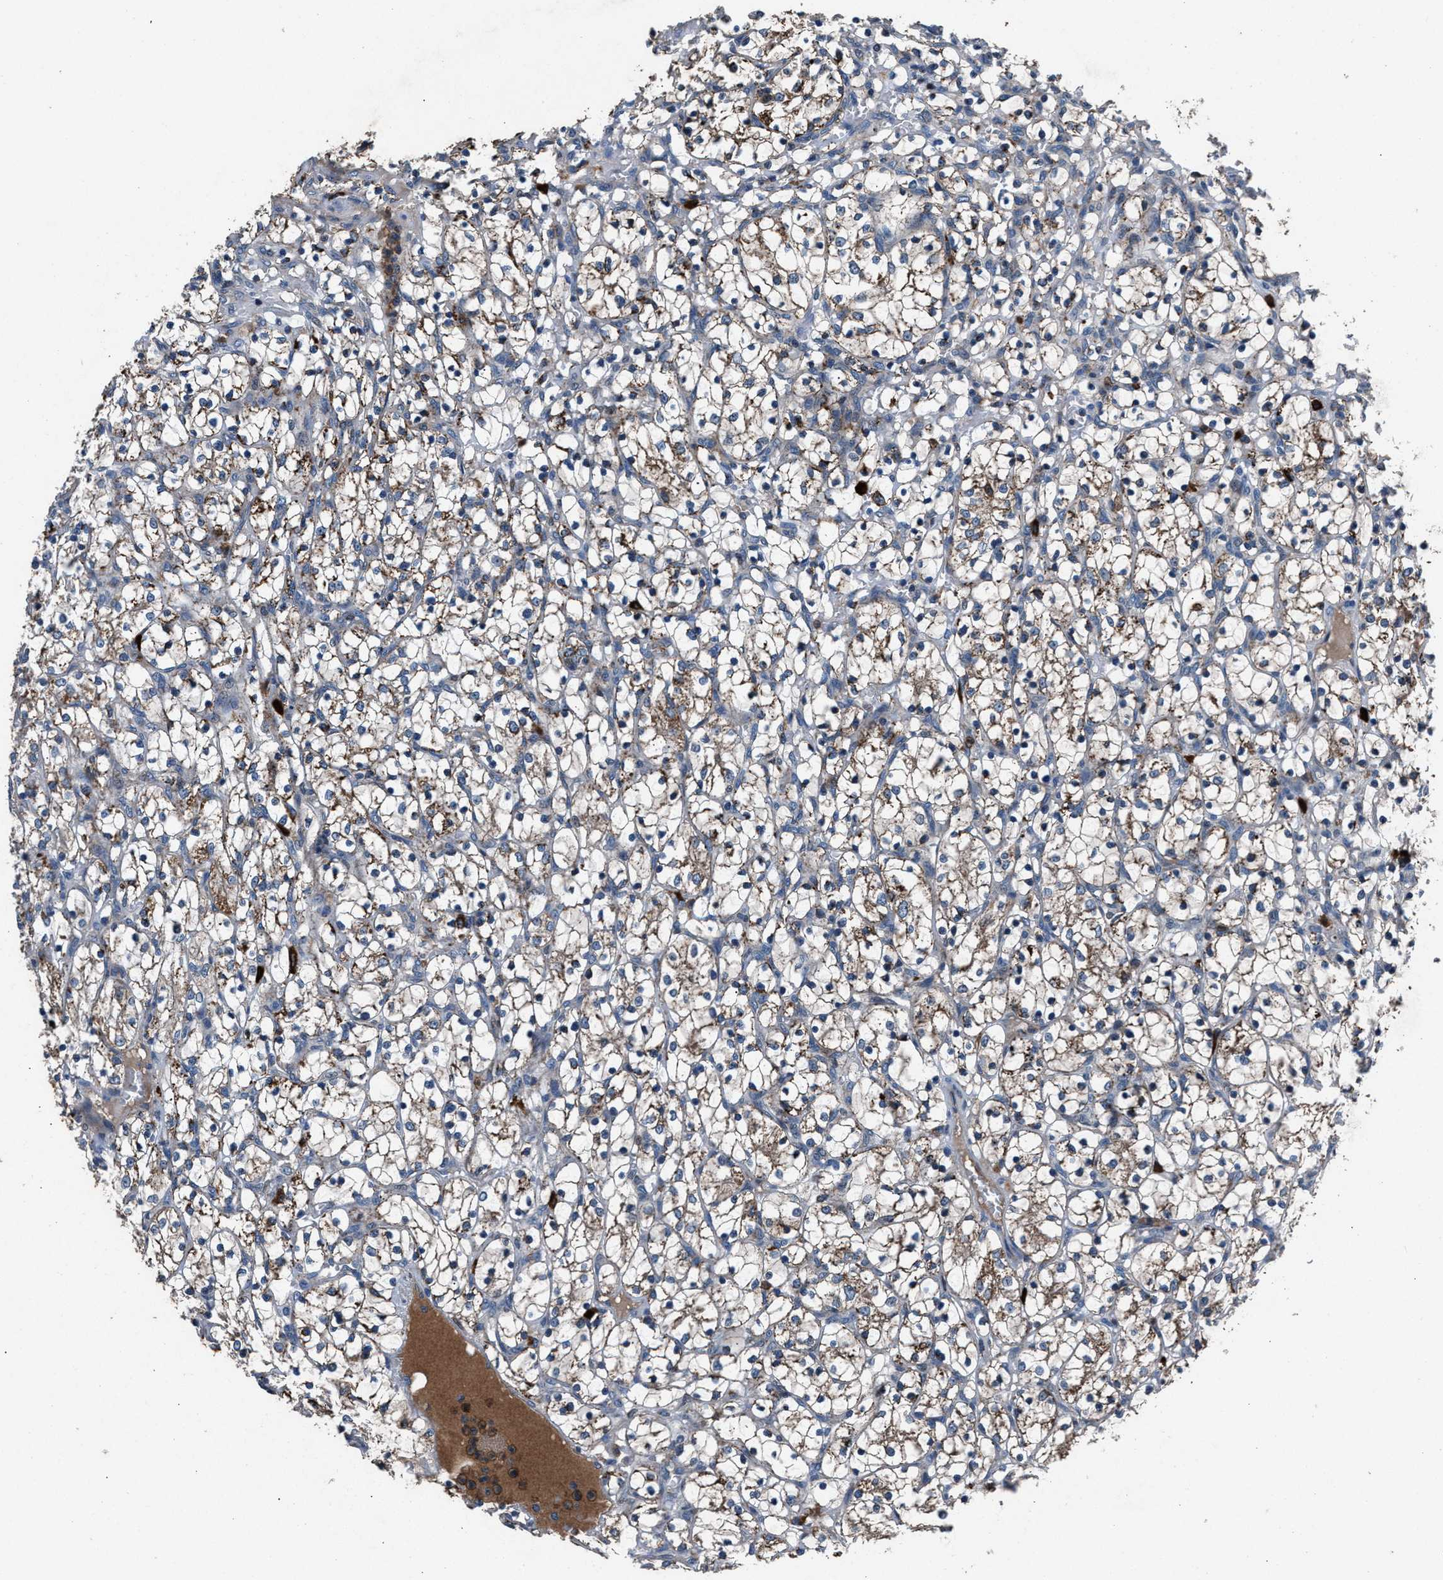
{"staining": {"intensity": "moderate", "quantity": "25%-75%", "location": "cytoplasmic/membranous"}, "tissue": "renal cancer", "cell_type": "Tumor cells", "image_type": "cancer", "snomed": [{"axis": "morphology", "description": "Adenocarcinoma, NOS"}, {"axis": "topography", "description": "Kidney"}], "caption": "The photomicrograph exhibits staining of renal cancer (adenocarcinoma), revealing moderate cytoplasmic/membranous protein positivity (brown color) within tumor cells.", "gene": "FAM221A", "patient": {"sex": "female", "age": 69}}